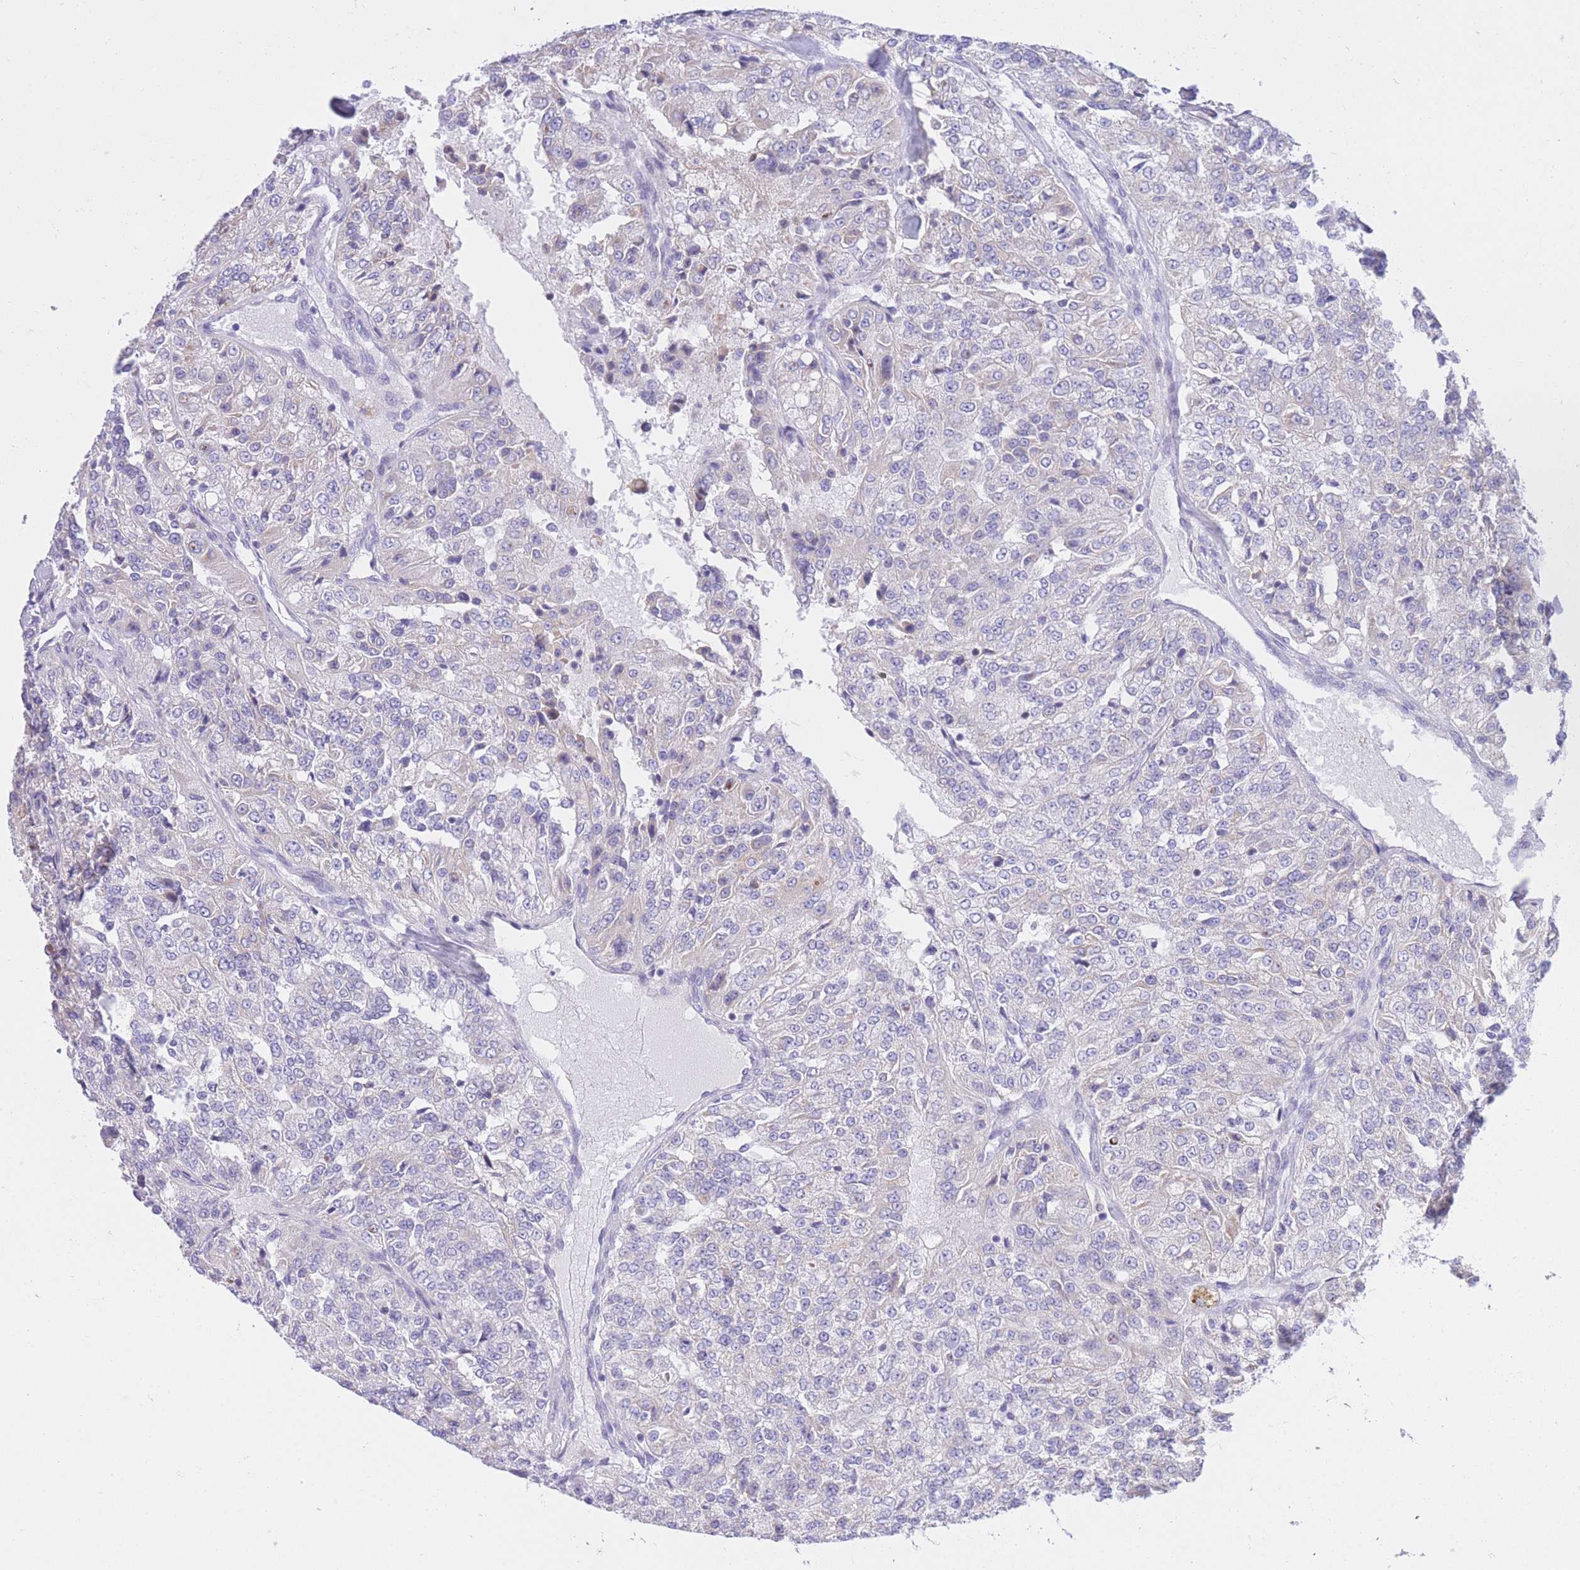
{"staining": {"intensity": "negative", "quantity": "none", "location": "none"}, "tissue": "renal cancer", "cell_type": "Tumor cells", "image_type": "cancer", "snomed": [{"axis": "morphology", "description": "Adenocarcinoma, NOS"}, {"axis": "topography", "description": "Kidney"}], "caption": "Micrograph shows no protein staining in tumor cells of renal adenocarcinoma tissue.", "gene": "RPL39L", "patient": {"sex": "female", "age": 63}}